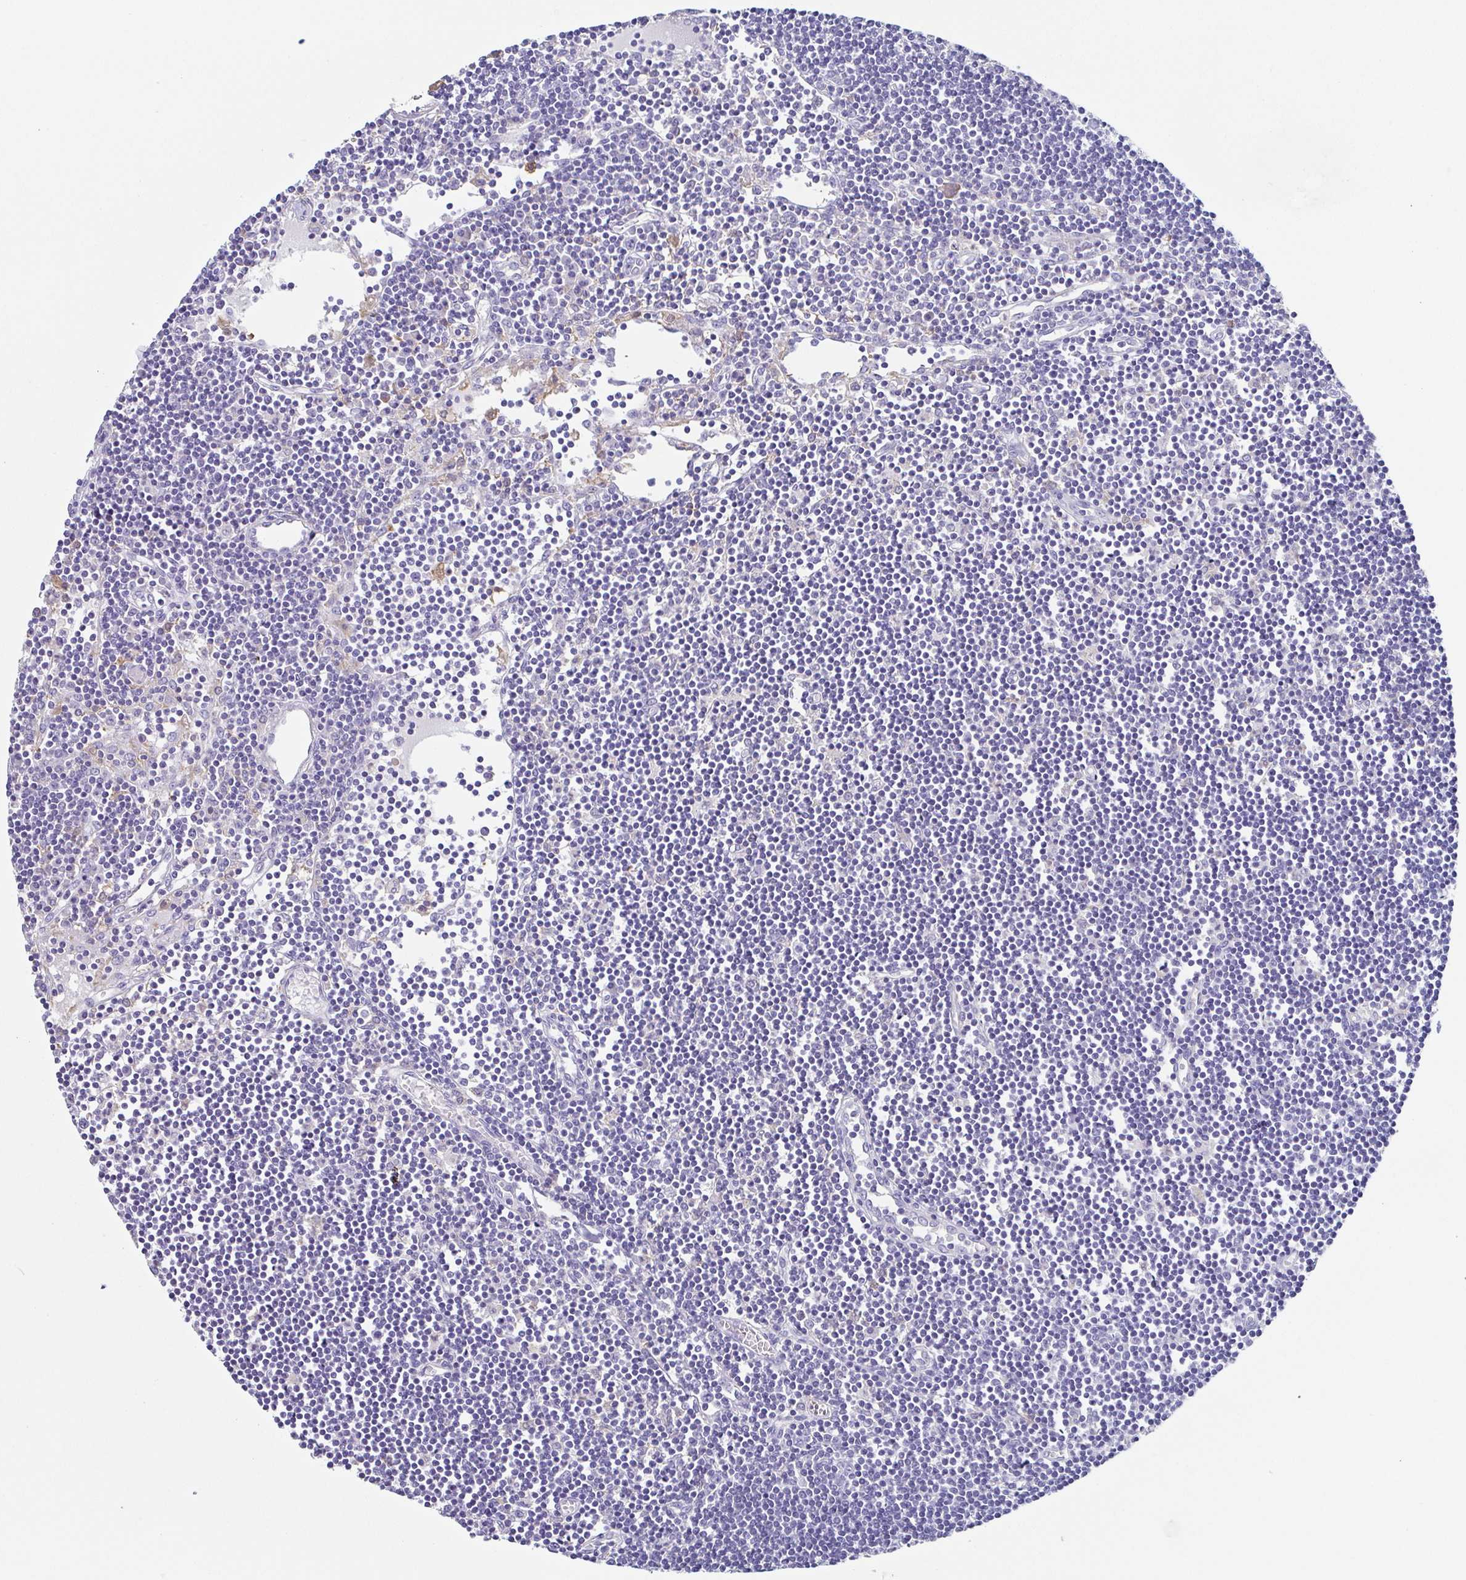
{"staining": {"intensity": "negative", "quantity": "none", "location": "none"}, "tissue": "lymph node", "cell_type": "Germinal center cells", "image_type": "normal", "snomed": [{"axis": "morphology", "description": "Normal tissue, NOS"}, {"axis": "topography", "description": "Lymph node"}], "caption": "An immunohistochemistry micrograph of benign lymph node is shown. There is no staining in germinal center cells of lymph node.", "gene": "ANXA10", "patient": {"sex": "female", "age": 65}}